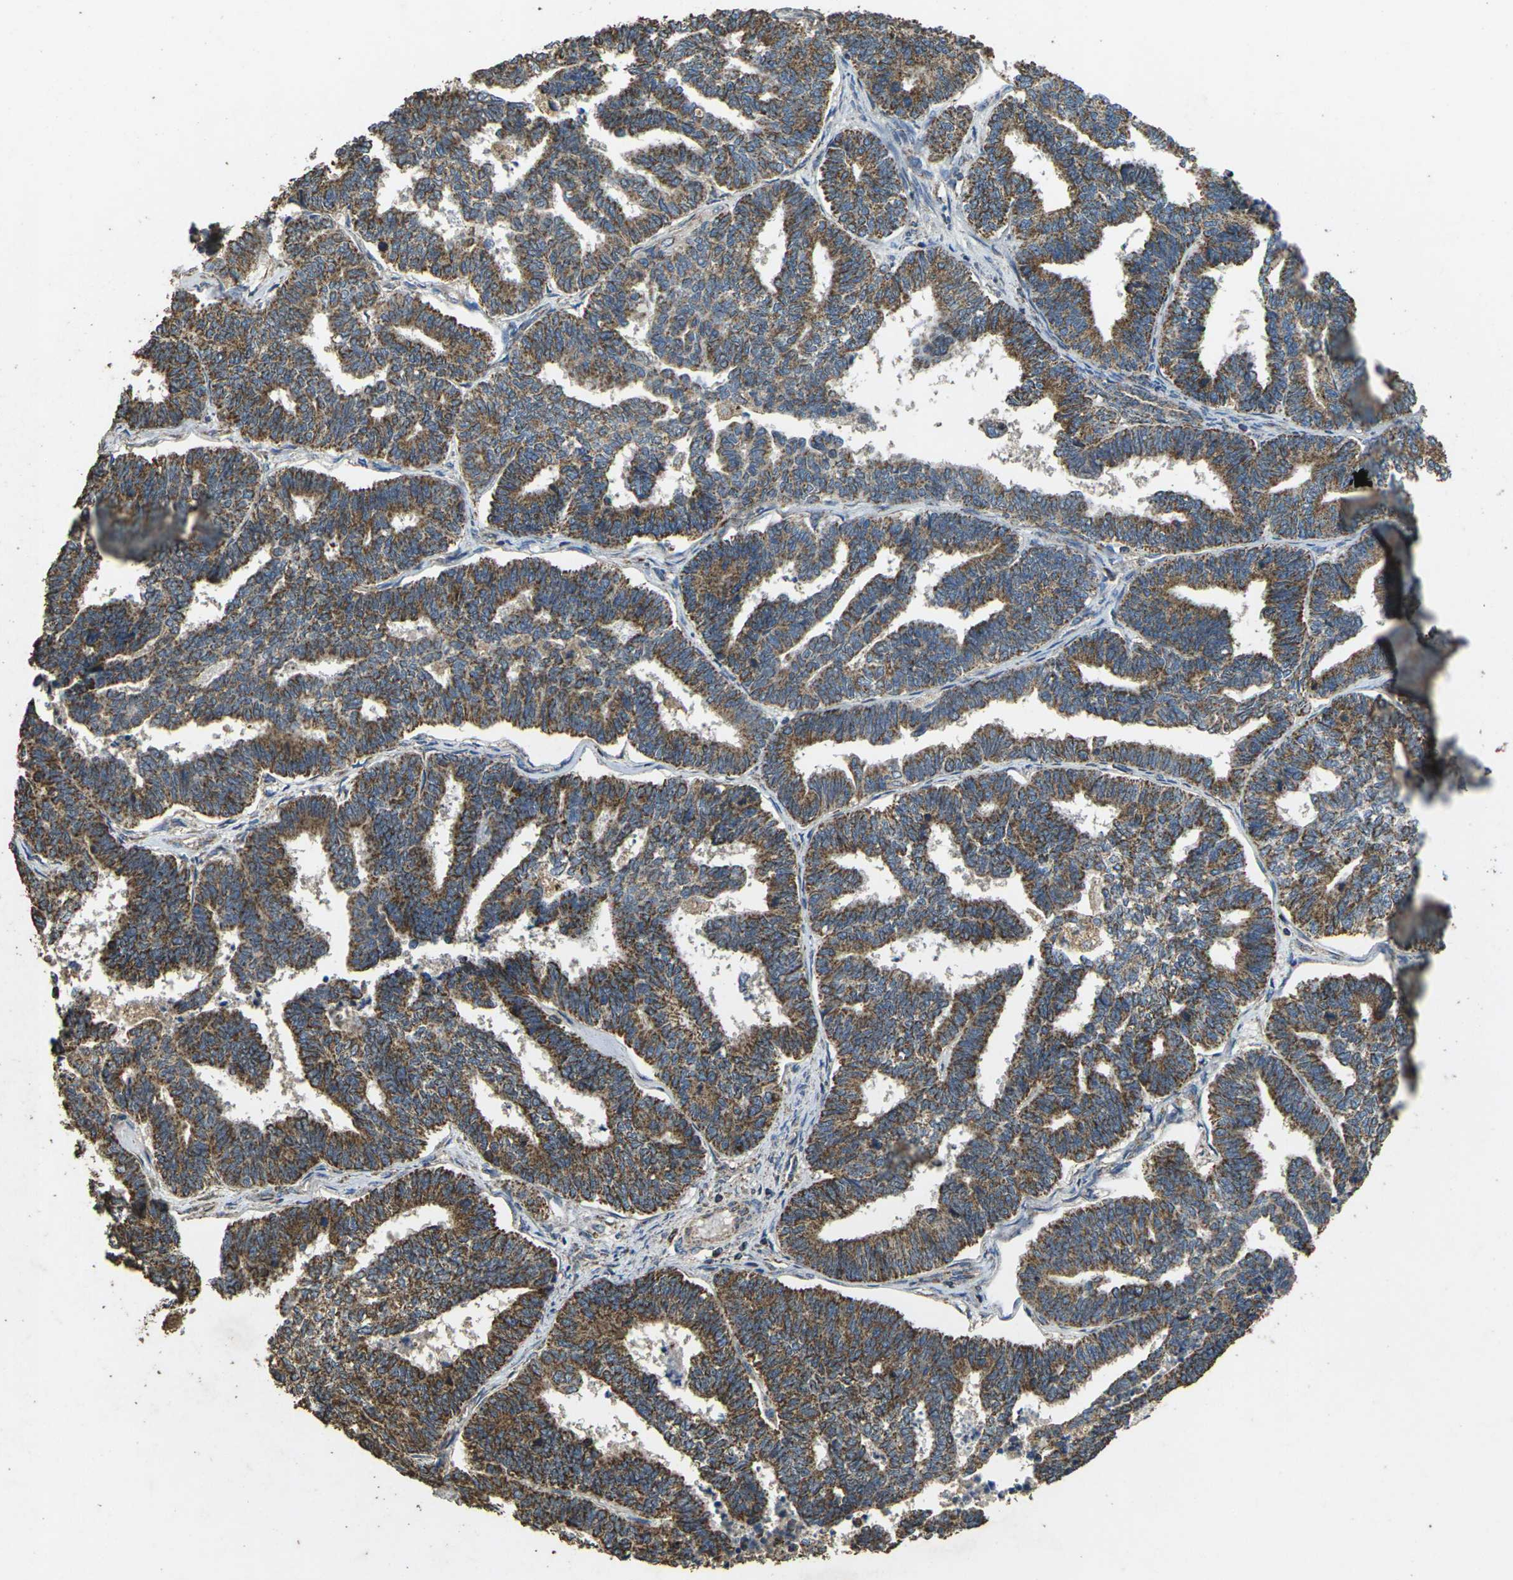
{"staining": {"intensity": "moderate", "quantity": ">75%", "location": "cytoplasmic/membranous"}, "tissue": "endometrial cancer", "cell_type": "Tumor cells", "image_type": "cancer", "snomed": [{"axis": "morphology", "description": "Adenocarcinoma, NOS"}, {"axis": "topography", "description": "Endometrium"}], "caption": "Protein staining of adenocarcinoma (endometrial) tissue demonstrates moderate cytoplasmic/membranous expression in approximately >75% of tumor cells. Using DAB (brown) and hematoxylin (blue) stains, captured at high magnification using brightfield microscopy.", "gene": "MAPK11", "patient": {"sex": "female", "age": 70}}